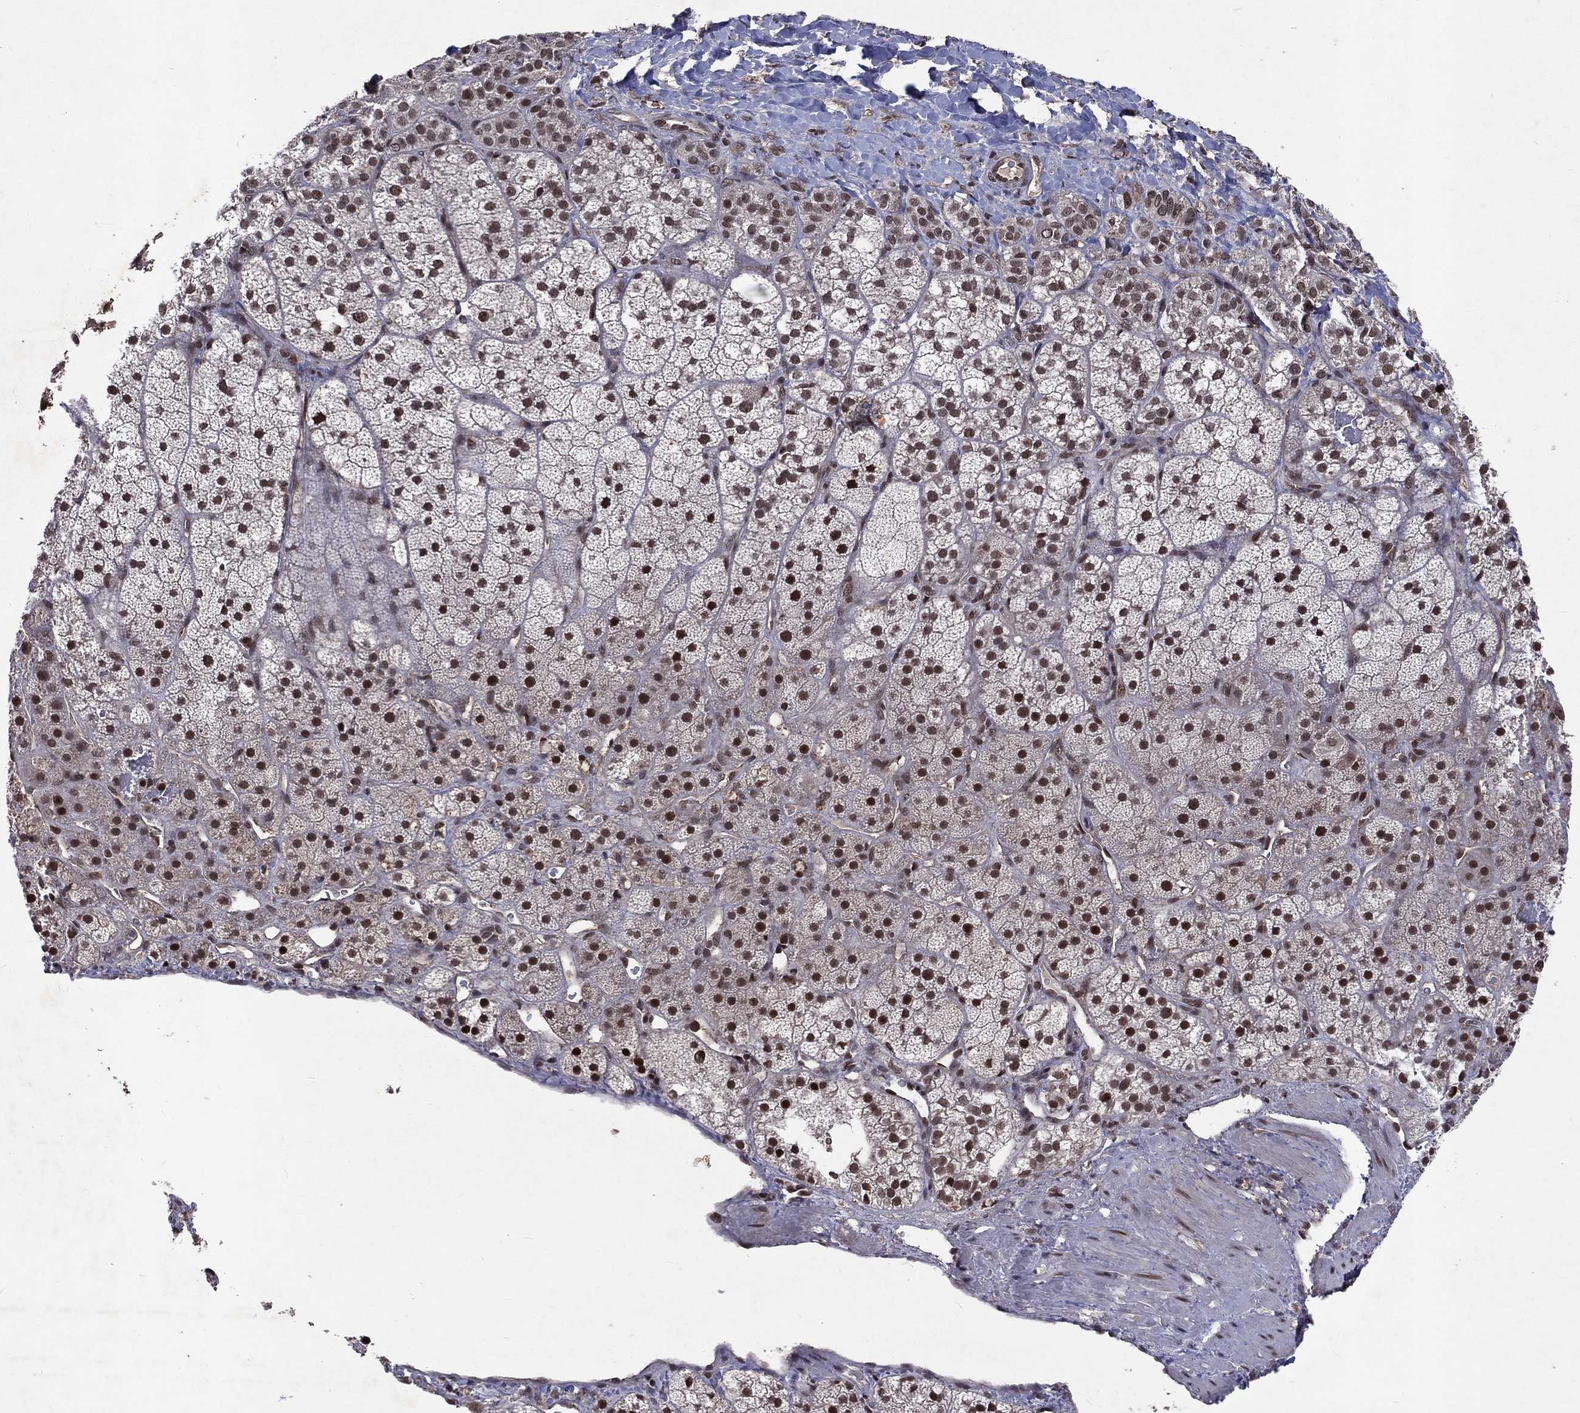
{"staining": {"intensity": "strong", "quantity": "25%-75%", "location": "nuclear"}, "tissue": "adrenal gland", "cell_type": "Glandular cells", "image_type": "normal", "snomed": [{"axis": "morphology", "description": "Normal tissue, NOS"}, {"axis": "topography", "description": "Adrenal gland"}], "caption": "Normal adrenal gland exhibits strong nuclear positivity in about 25%-75% of glandular cells.", "gene": "DMAP1", "patient": {"sex": "male", "age": 57}}